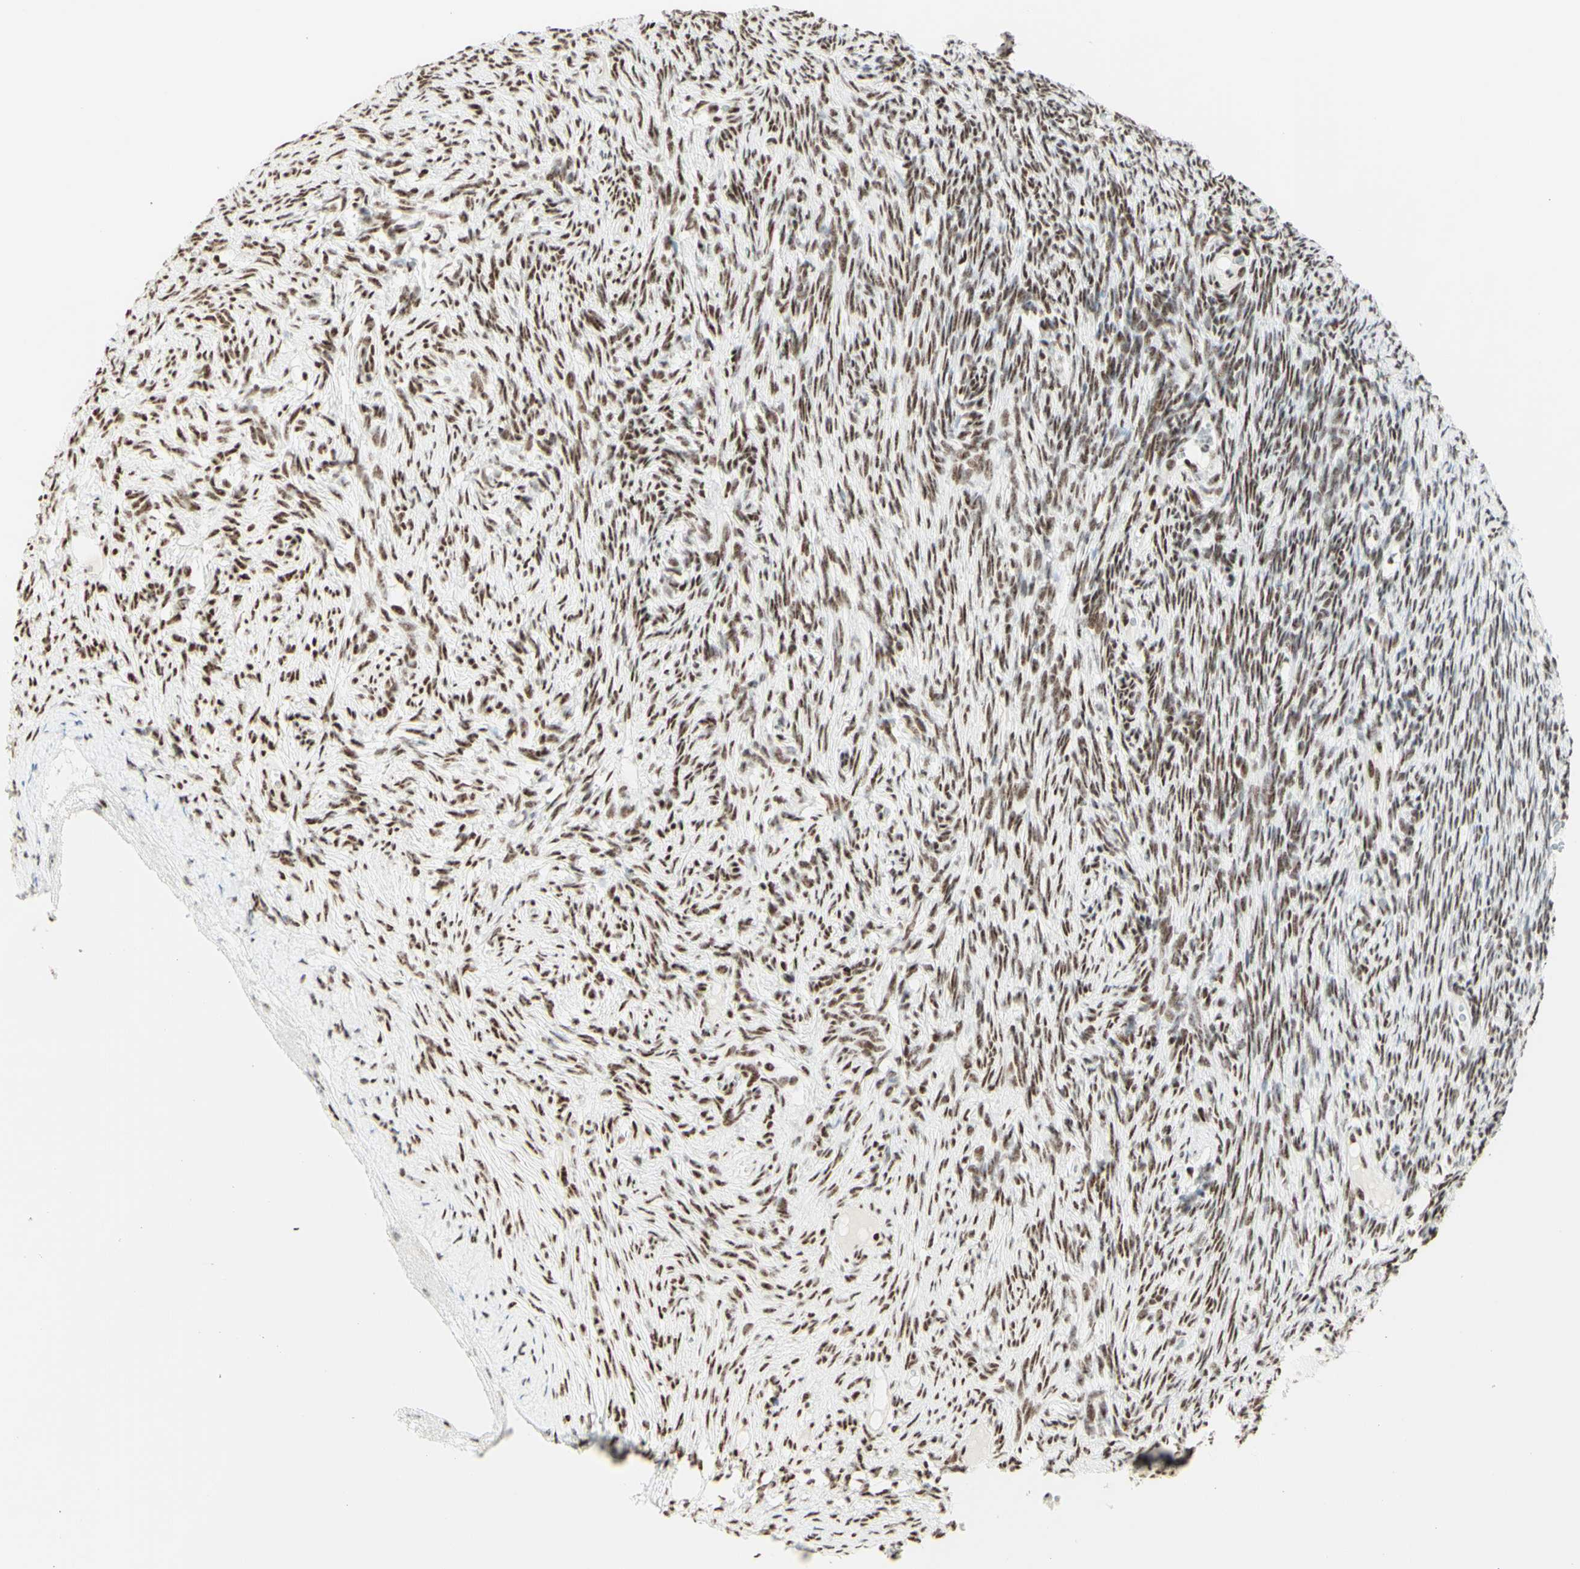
{"staining": {"intensity": "moderate", "quantity": ">75%", "location": "nuclear"}, "tissue": "ovary", "cell_type": "Ovarian stroma cells", "image_type": "normal", "snomed": [{"axis": "morphology", "description": "Normal tissue, NOS"}, {"axis": "topography", "description": "Ovary"}], "caption": "Immunohistochemical staining of benign ovary exhibits medium levels of moderate nuclear staining in approximately >75% of ovarian stroma cells.", "gene": "WTAP", "patient": {"sex": "female", "age": 33}}